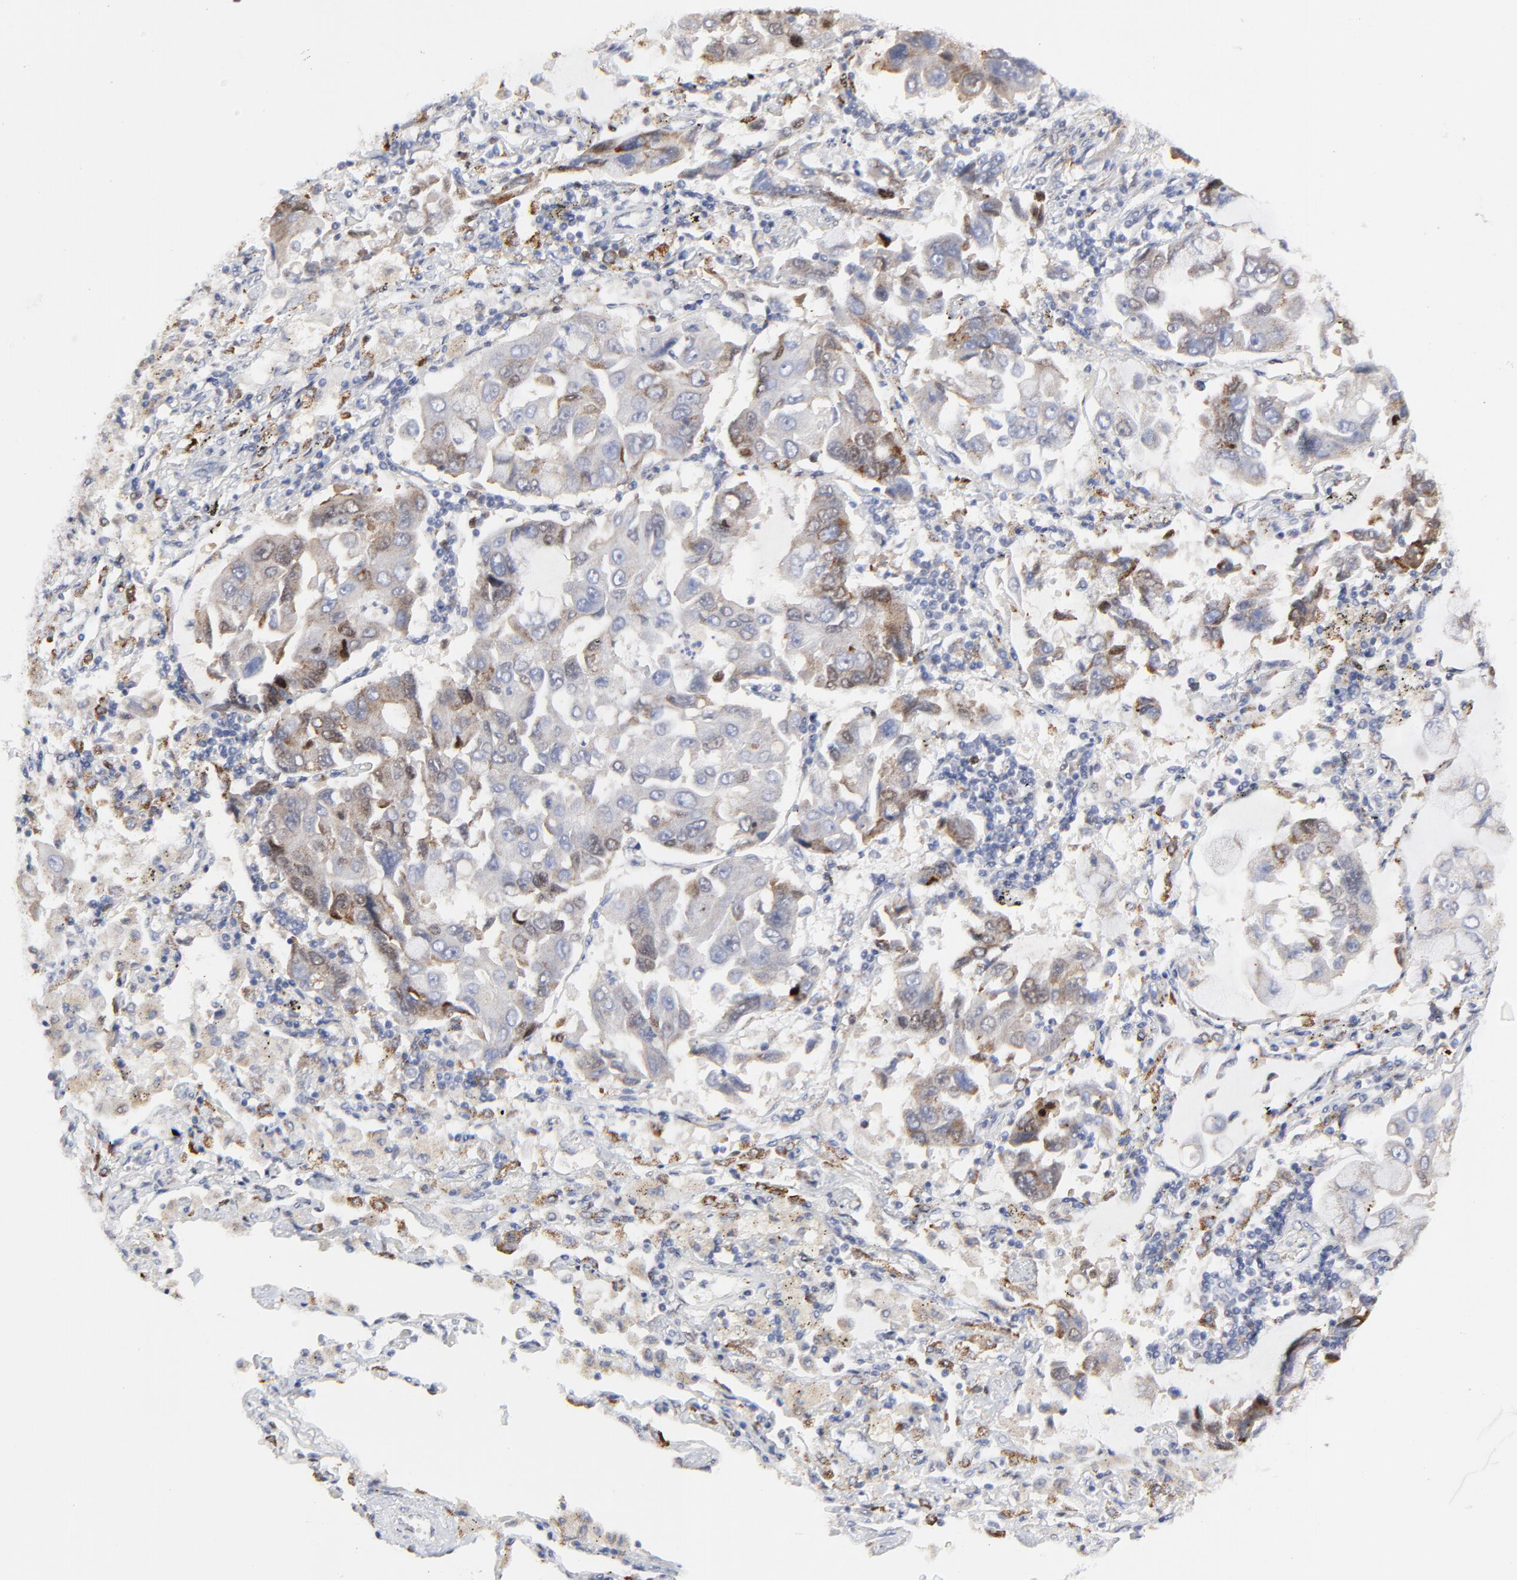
{"staining": {"intensity": "moderate", "quantity": "<25%", "location": "cytoplasmic/membranous"}, "tissue": "lung cancer", "cell_type": "Tumor cells", "image_type": "cancer", "snomed": [{"axis": "morphology", "description": "Adenocarcinoma, NOS"}, {"axis": "topography", "description": "Lung"}], "caption": "Immunohistochemical staining of human adenocarcinoma (lung) demonstrates low levels of moderate cytoplasmic/membranous expression in approximately <25% of tumor cells.", "gene": "NCAPH", "patient": {"sex": "male", "age": 64}}